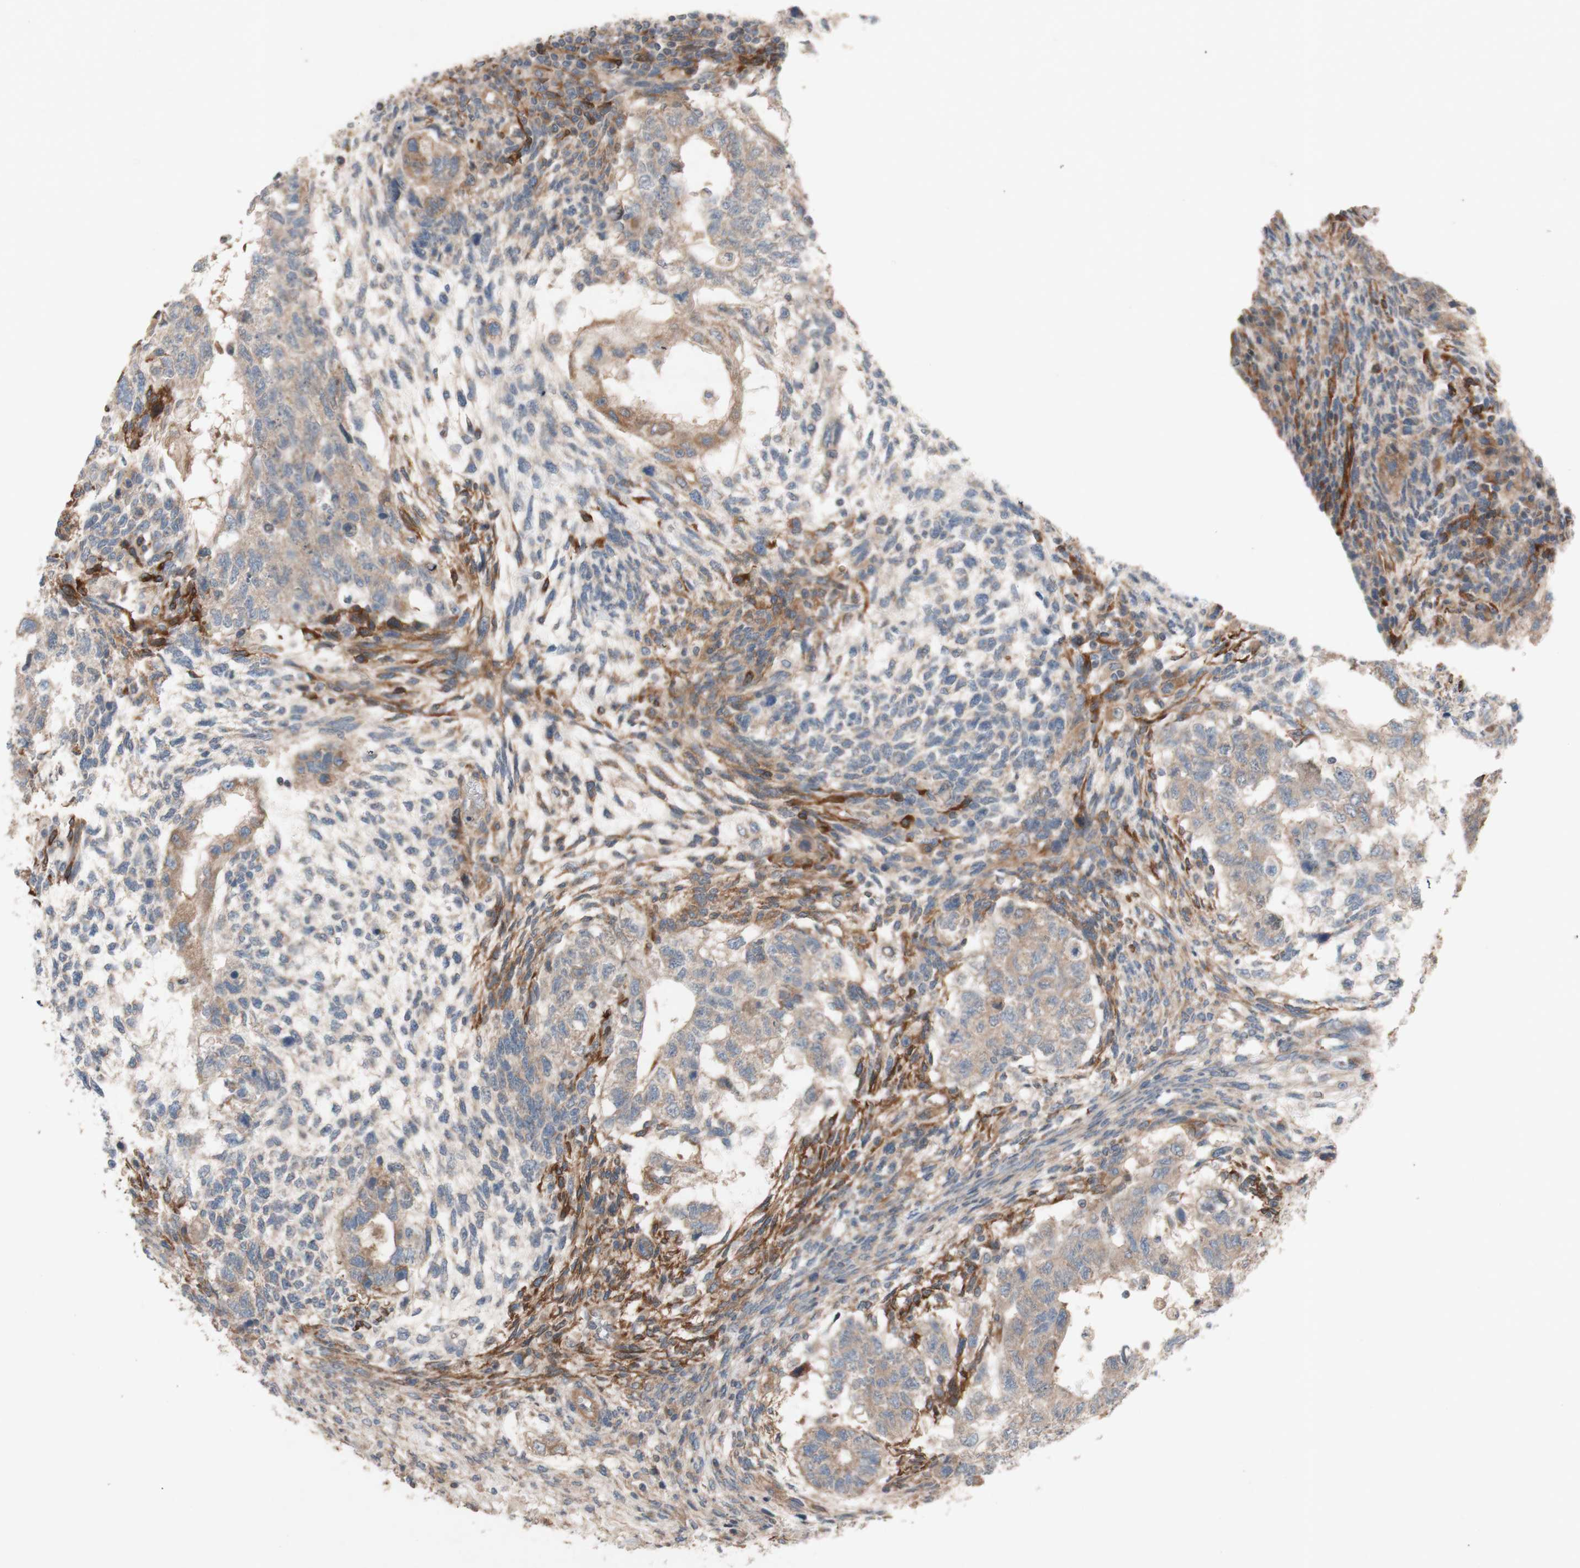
{"staining": {"intensity": "moderate", "quantity": ">75%", "location": "cytoplasmic/membranous"}, "tissue": "testis cancer", "cell_type": "Tumor cells", "image_type": "cancer", "snomed": [{"axis": "morphology", "description": "Normal tissue, NOS"}, {"axis": "morphology", "description": "Carcinoma, Embryonal, NOS"}, {"axis": "topography", "description": "Testis"}], "caption": "Moderate cytoplasmic/membranous protein positivity is seen in about >75% of tumor cells in testis cancer.", "gene": "TST", "patient": {"sex": "male", "age": 36}}